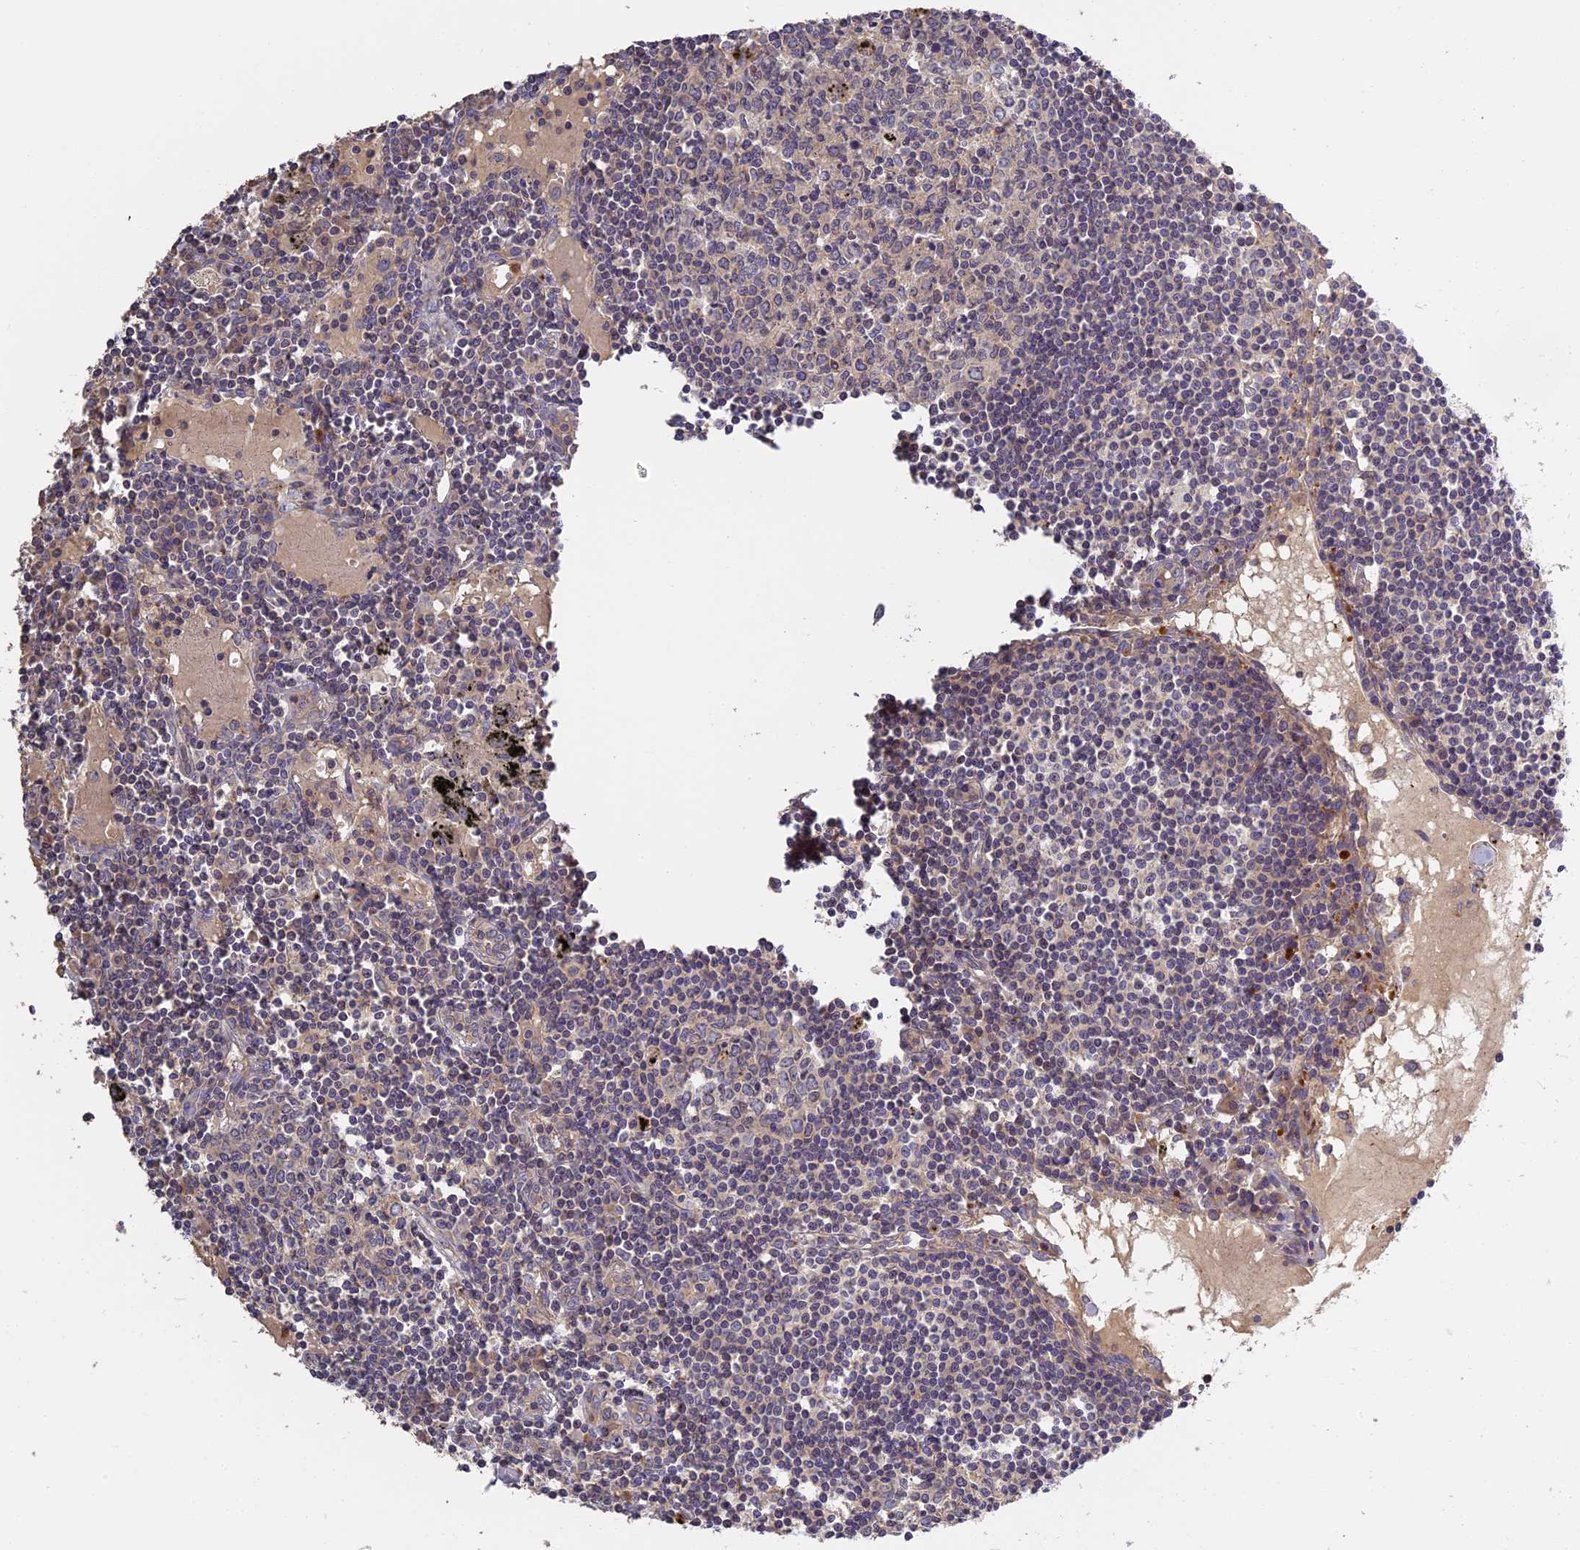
{"staining": {"intensity": "negative", "quantity": "none", "location": "none"}, "tissue": "lymph node", "cell_type": "Germinal center cells", "image_type": "normal", "snomed": [{"axis": "morphology", "description": "Normal tissue, NOS"}, {"axis": "topography", "description": "Lymph node"}], "caption": "A high-resolution histopathology image shows immunohistochemistry (IHC) staining of unremarkable lymph node, which exhibits no significant positivity in germinal center cells. The staining is performed using DAB brown chromogen with nuclei counter-stained in using hematoxylin.", "gene": "AP4E1", "patient": {"sex": "male", "age": 74}}